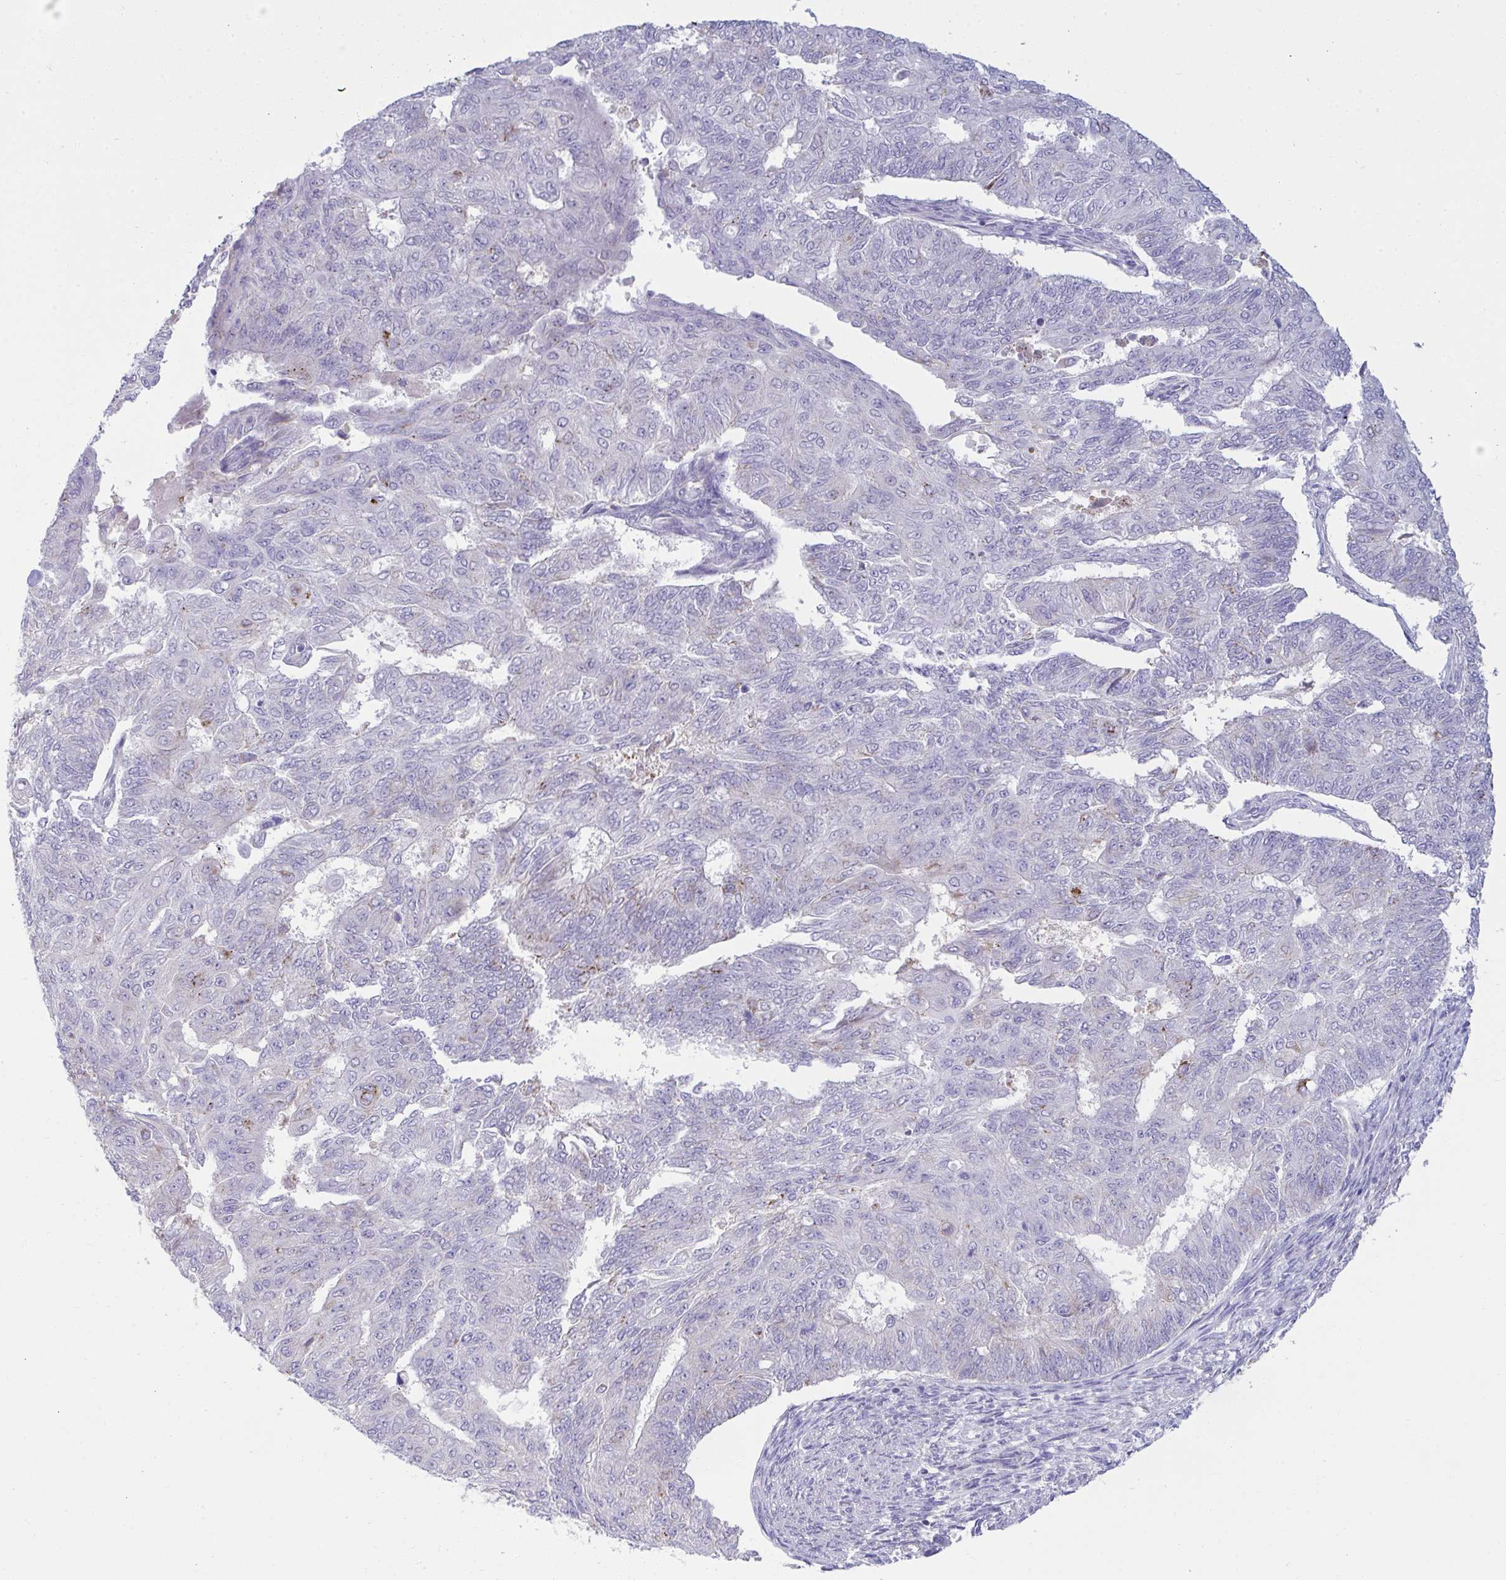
{"staining": {"intensity": "negative", "quantity": "none", "location": "none"}, "tissue": "endometrial cancer", "cell_type": "Tumor cells", "image_type": "cancer", "snomed": [{"axis": "morphology", "description": "Adenocarcinoma, NOS"}, {"axis": "topography", "description": "Endometrium"}], "caption": "Immunohistochemistry micrograph of neoplastic tissue: human adenocarcinoma (endometrial) stained with DAB (3,3'-diaminobenzidine) reveals no significant protein staining in tumor cells. Nuclei are stained in blue.", "gene": "RGPD5", "patient": {"sex": "female", "age": 32}}